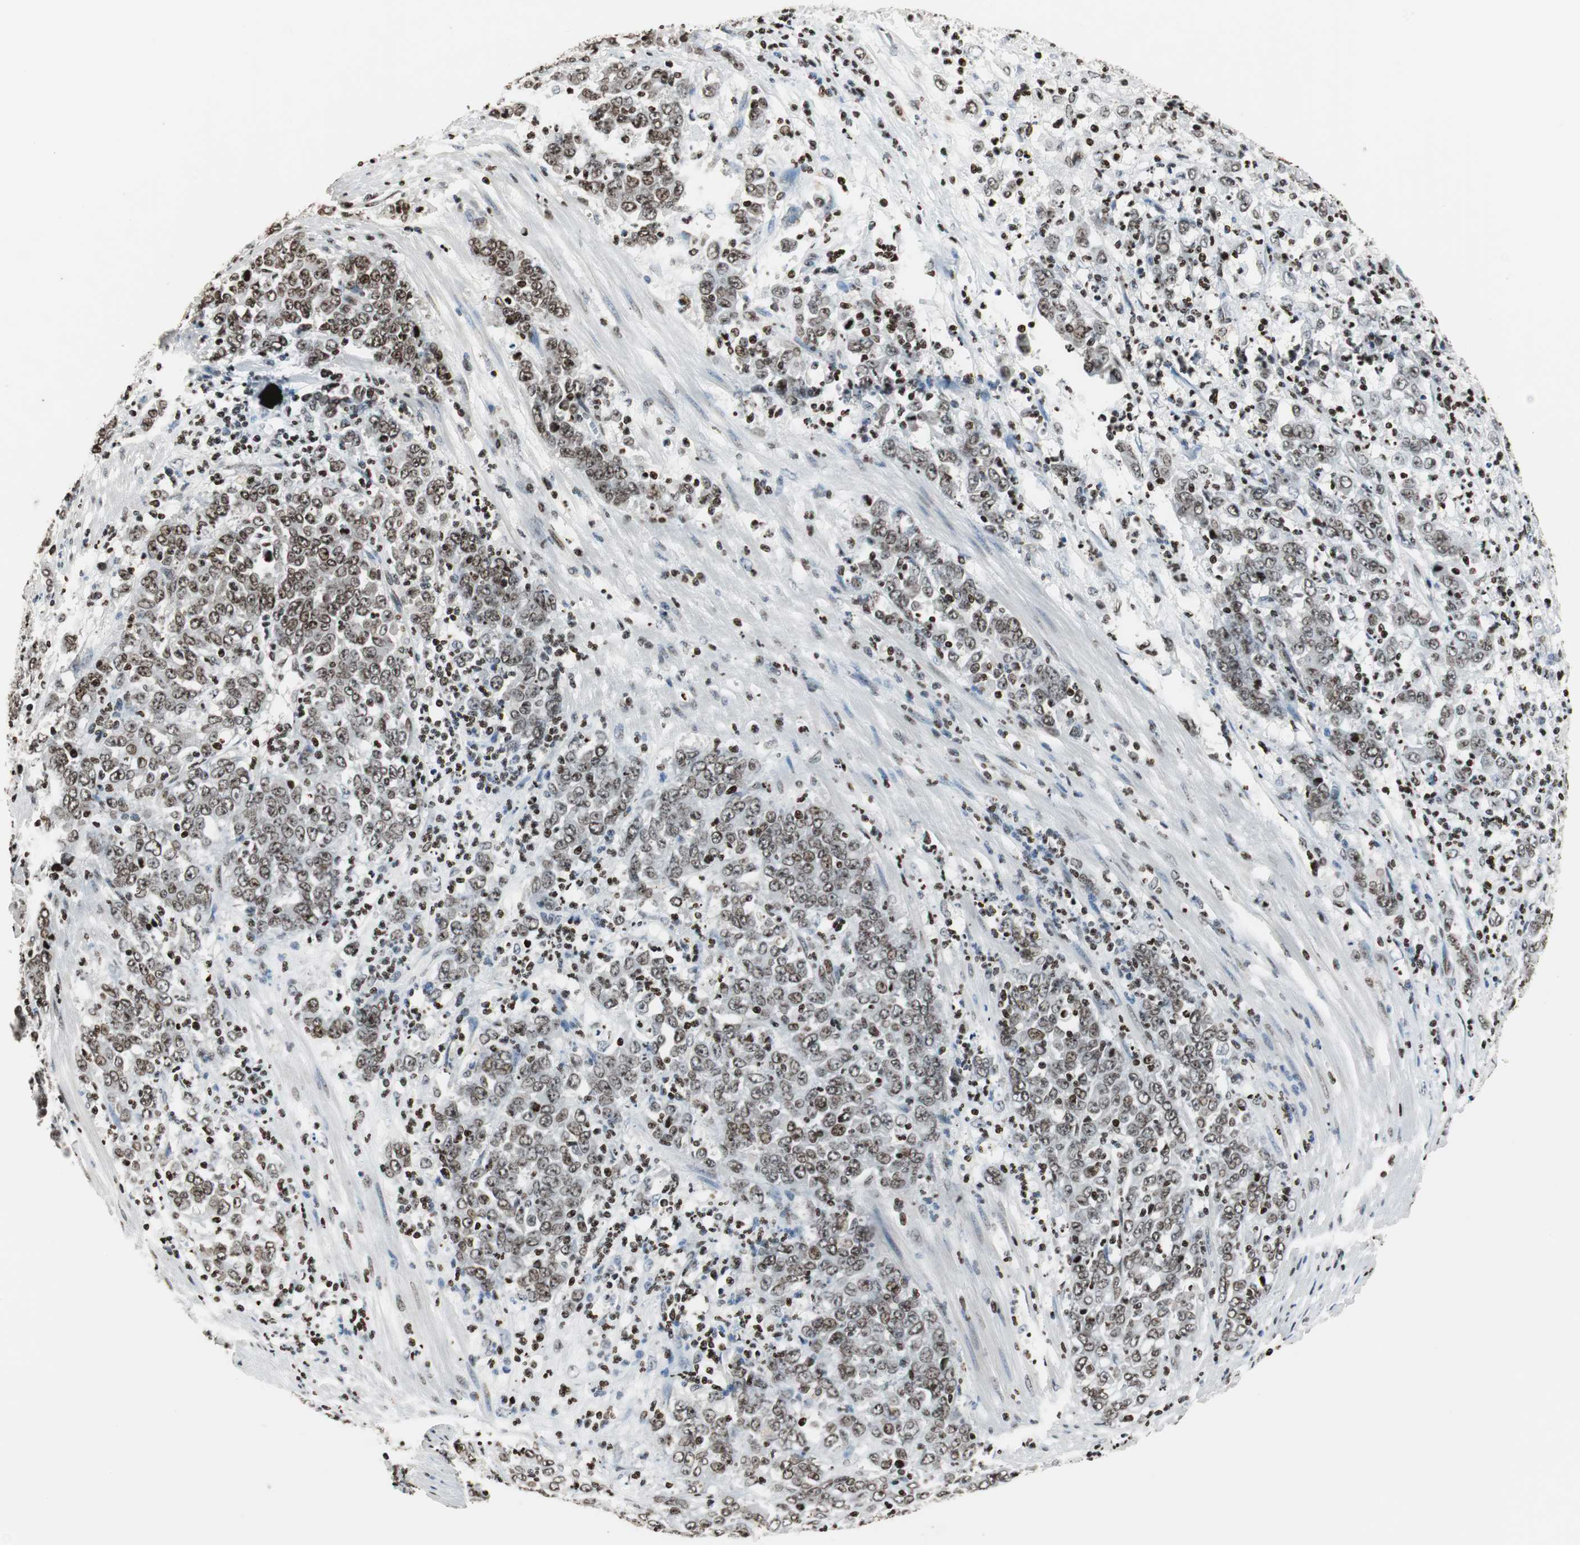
{"staining": {"intensity": "moderate", "quantity": ">75%", "location": "nuclear"}, "tissue": "stomach cancer", "cell_type": "Tumor cells", "image_type": "cancer", "snomed": [{"axis": "morphology", "description": "Adenocarcinoma, NOS"}, {"axis": "topography", "description": "Stomach, lower"}], "caption": "An immunohistochemistry image of neoplastic tissue is shown. Protein staining in brown labels moderate nuclear positivity in stomach cancer within tumor cells.", "gene": "PAXIP1", "patient": {"sex": "female", "age": 71}}